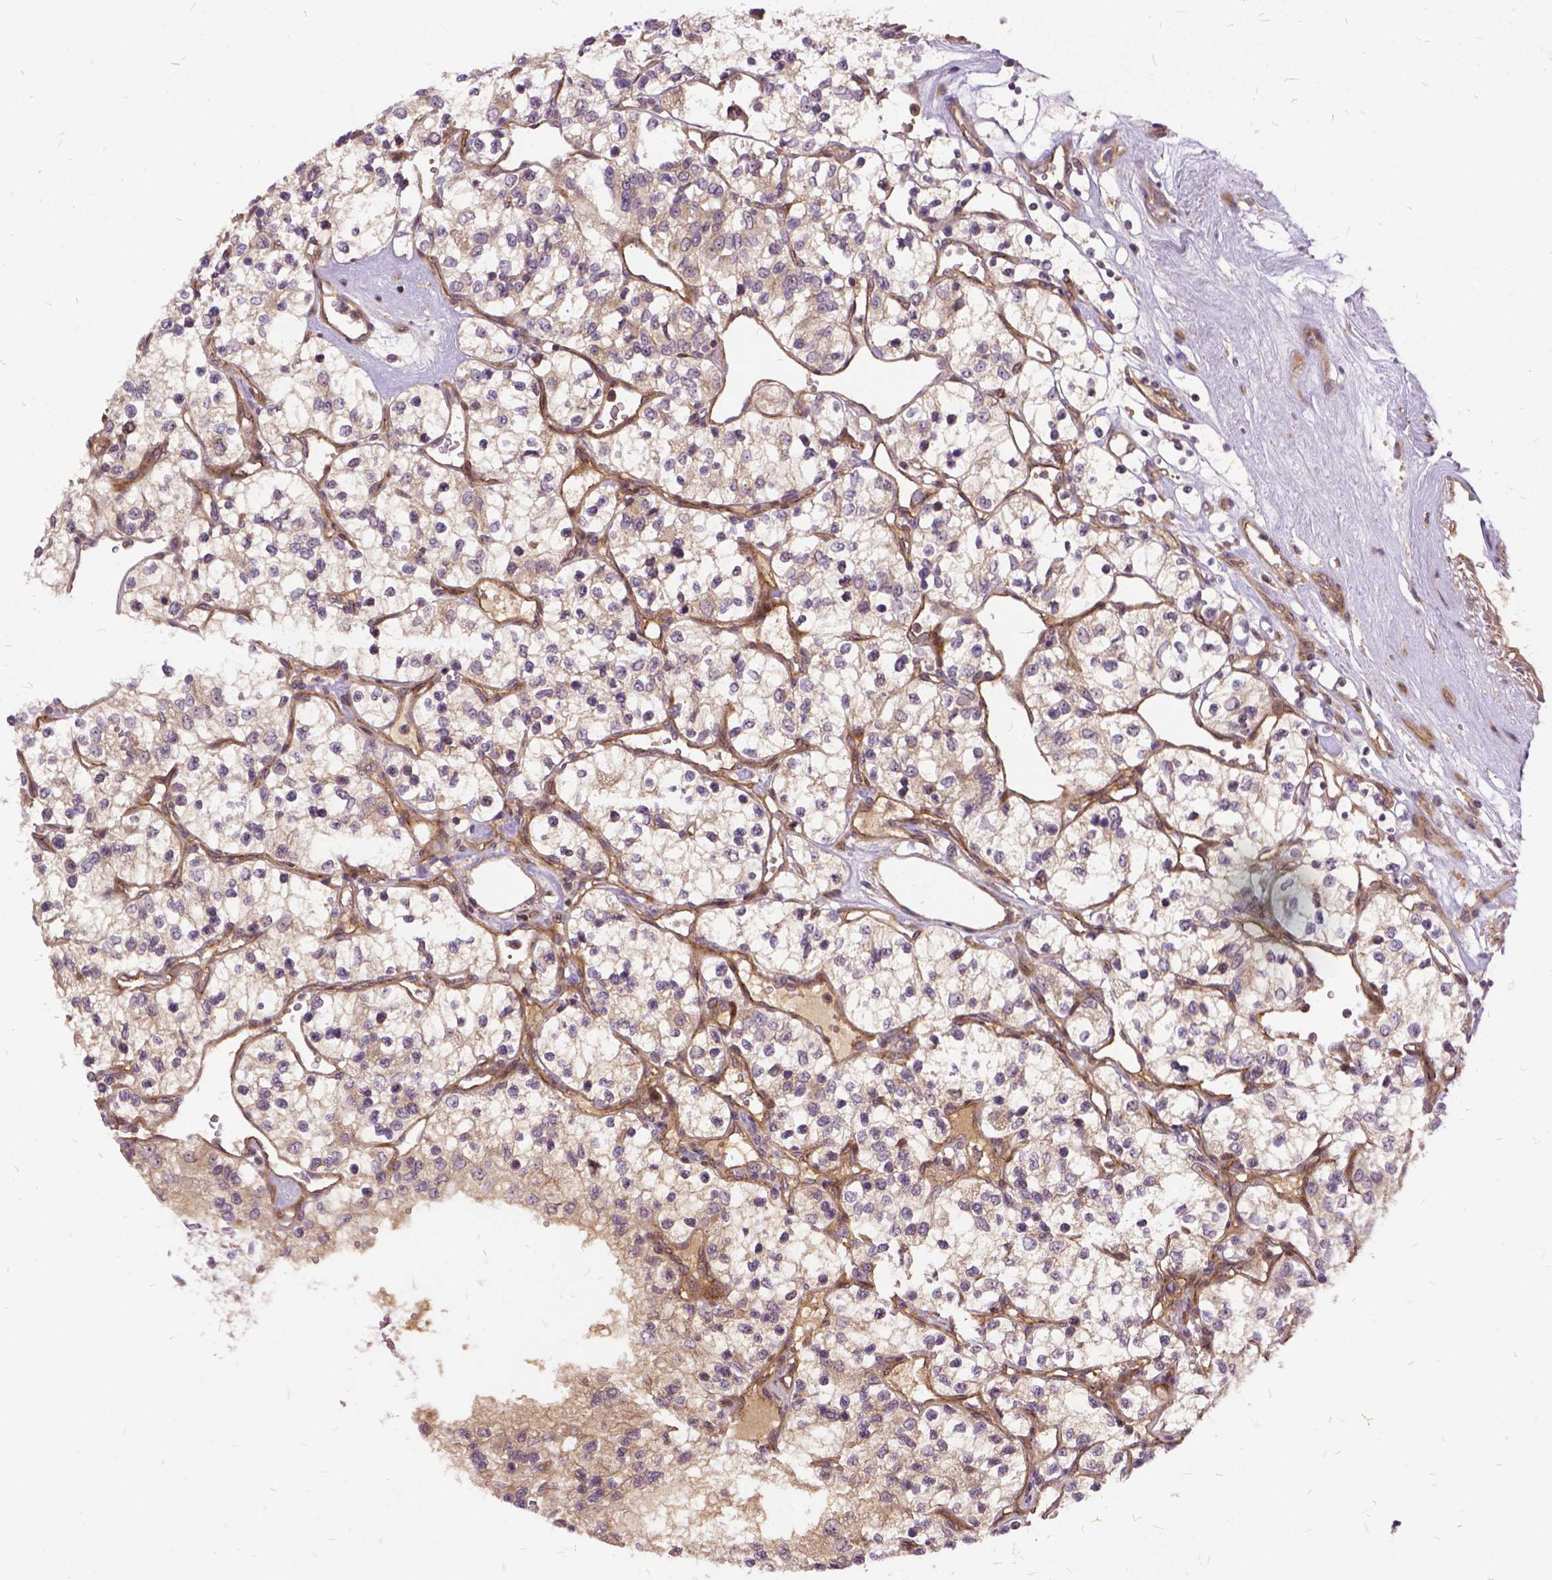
{"staining": {"intensity": "weak", "quantity": ">75%", "location": "cytoplasmic/membranous"}, "tissue": "renal cancer", "cell_type": "Tumor cells", "image_type": "cancer", "snomed": [{"axis": "morphology", "description": "Adenocarcinoma, NOS"}, {"axis": "topography", "description": "Kidney"}], "caption": "Immunohistochemistry (IHC) of human renal adenocarcinoma demonstrates low levels of weak cytoplasmic/membranous expression in about >75% of tumor cells. The staining was performed using DAB (3,3'-diaminobenzidine) to visualize the protein expression in brown, while the nuclei were stained in blue with hematoxylin (Magnification: 20x).", "gene": "ILRUN", "patient": {"sex": "female", "age": 69}}